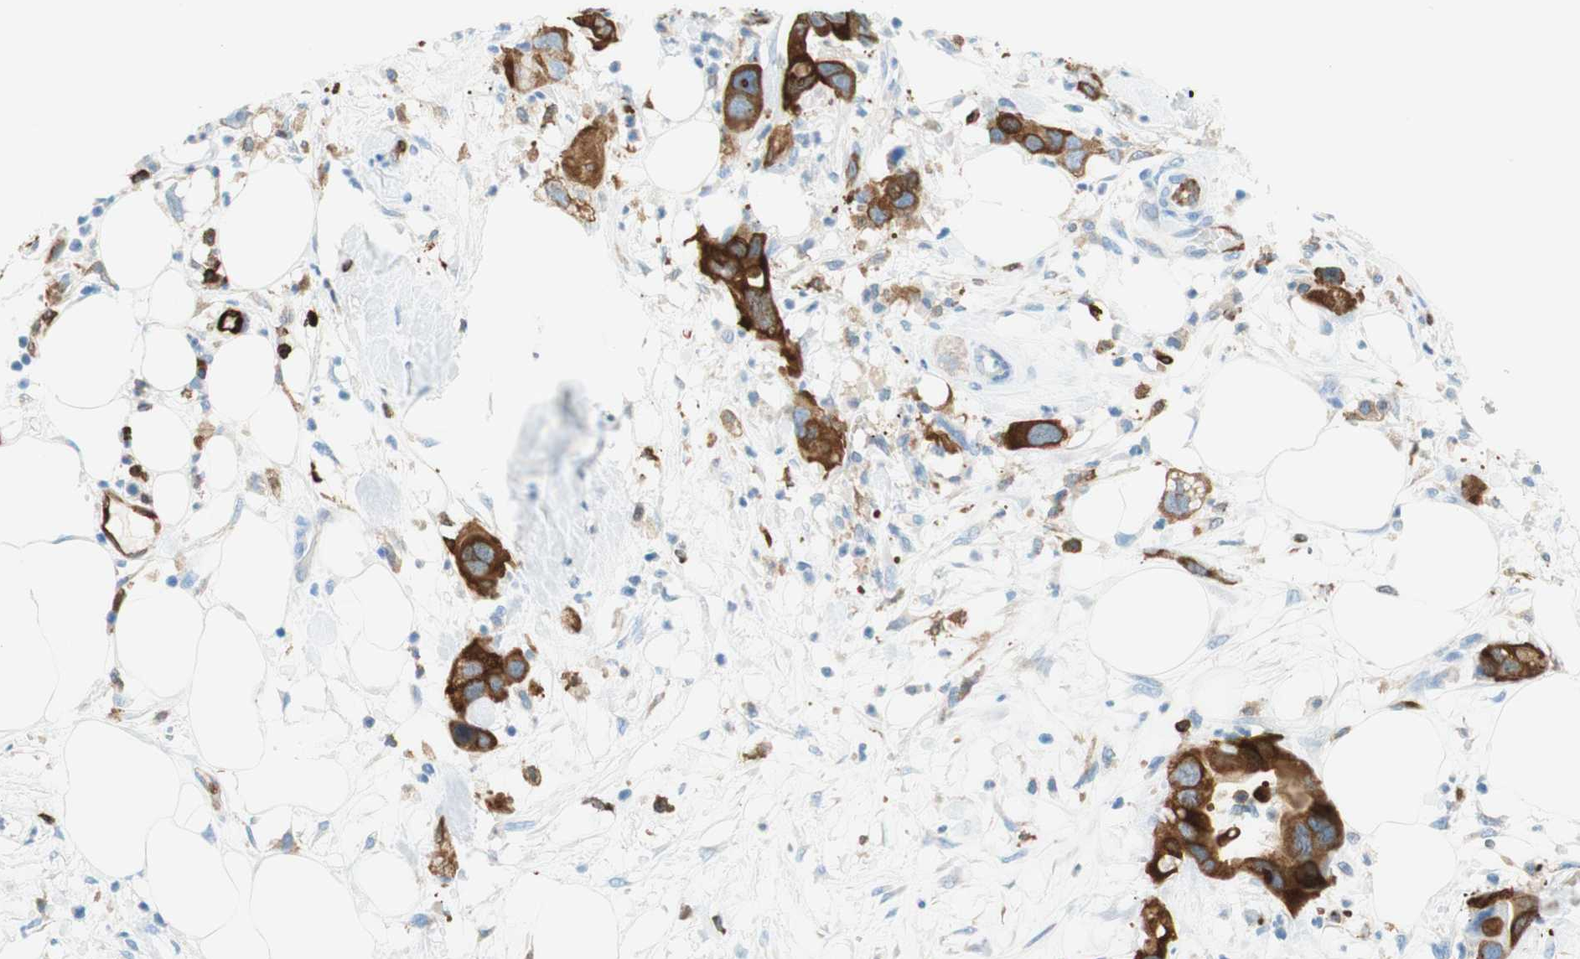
{"staining": {"intensity": "strong", "quantity": "25%-75%", "location": "cytoplasmic/membranous"}, "tissue": "pancreatic cancer", "cell_type": "Tumor cells", "image_type": "cancer", "snomed": [{"axis": "morphology", "description": "Adenocarcinoma, NOS"}, {"axis": "topography", "description": "Pancreas"}], "caption": "Immunohistochemistry photomicrograph of human pancreatic cancer stained for a protein (brown), which shows high levels of strong cytoplasmic/membranous positivity in approximately 25%-75% of tumor cells.", "gene": "STMN1", "patient": {"sex": "female", "age": 71}}